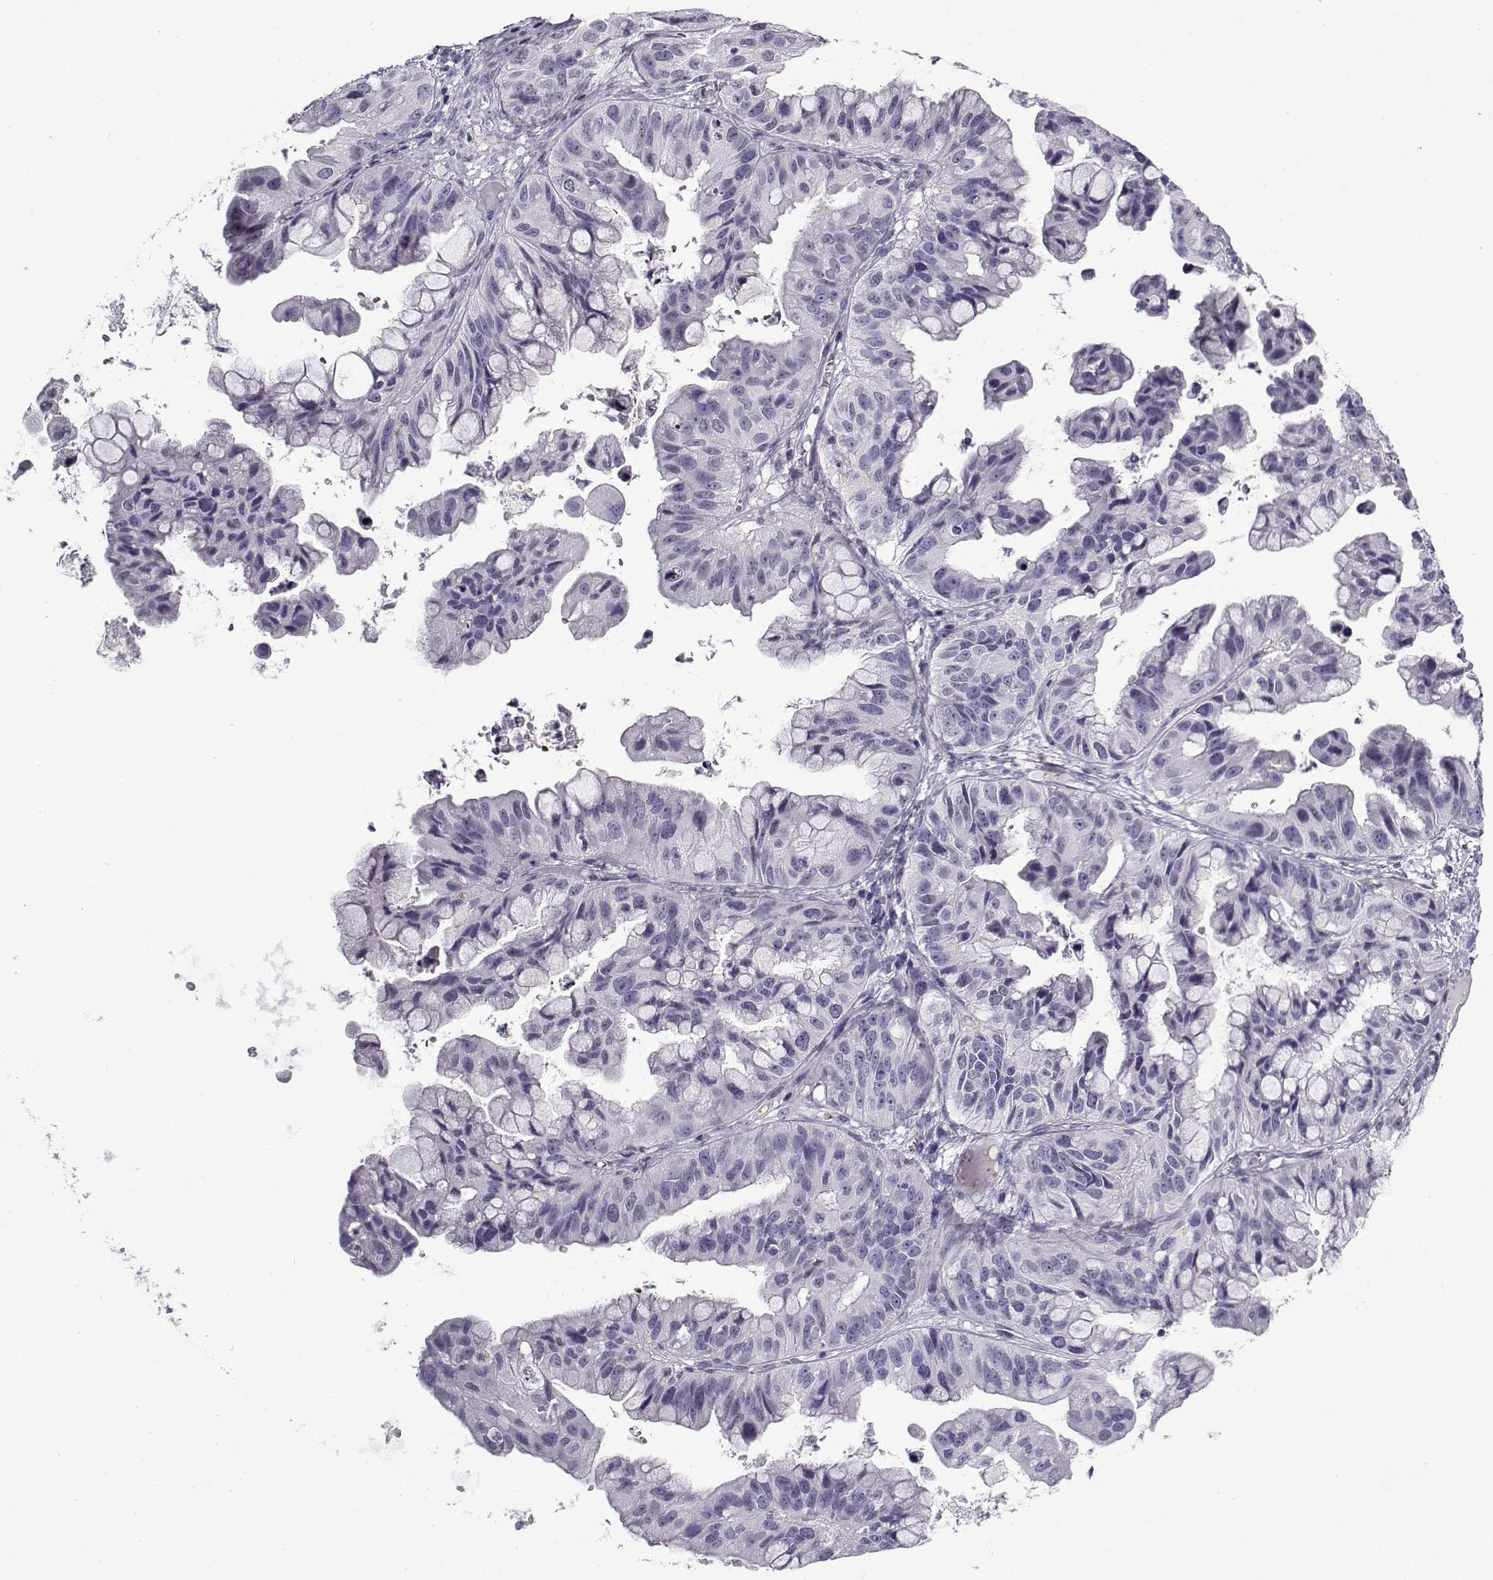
{"staining": {"intensity": "negative", "quantity": "none", "location": "none"}, "tissue": "ovarian cancer", "cell_type": "Tumor cells", "image_type": "cancer", "snomed": [{"axis": "morphology", "description": "Cystadenocarcinoma, mucinous, NOS"}, {"axis": "topography", "description": "Ovary"}], "caption": "This is an IHC image of ovarian cancer (mucinous cystadenocarcinoma). There is no positivity in tumor cells.", "gene": "SNCA", "patient": {"sex": "female", "age": 76}}